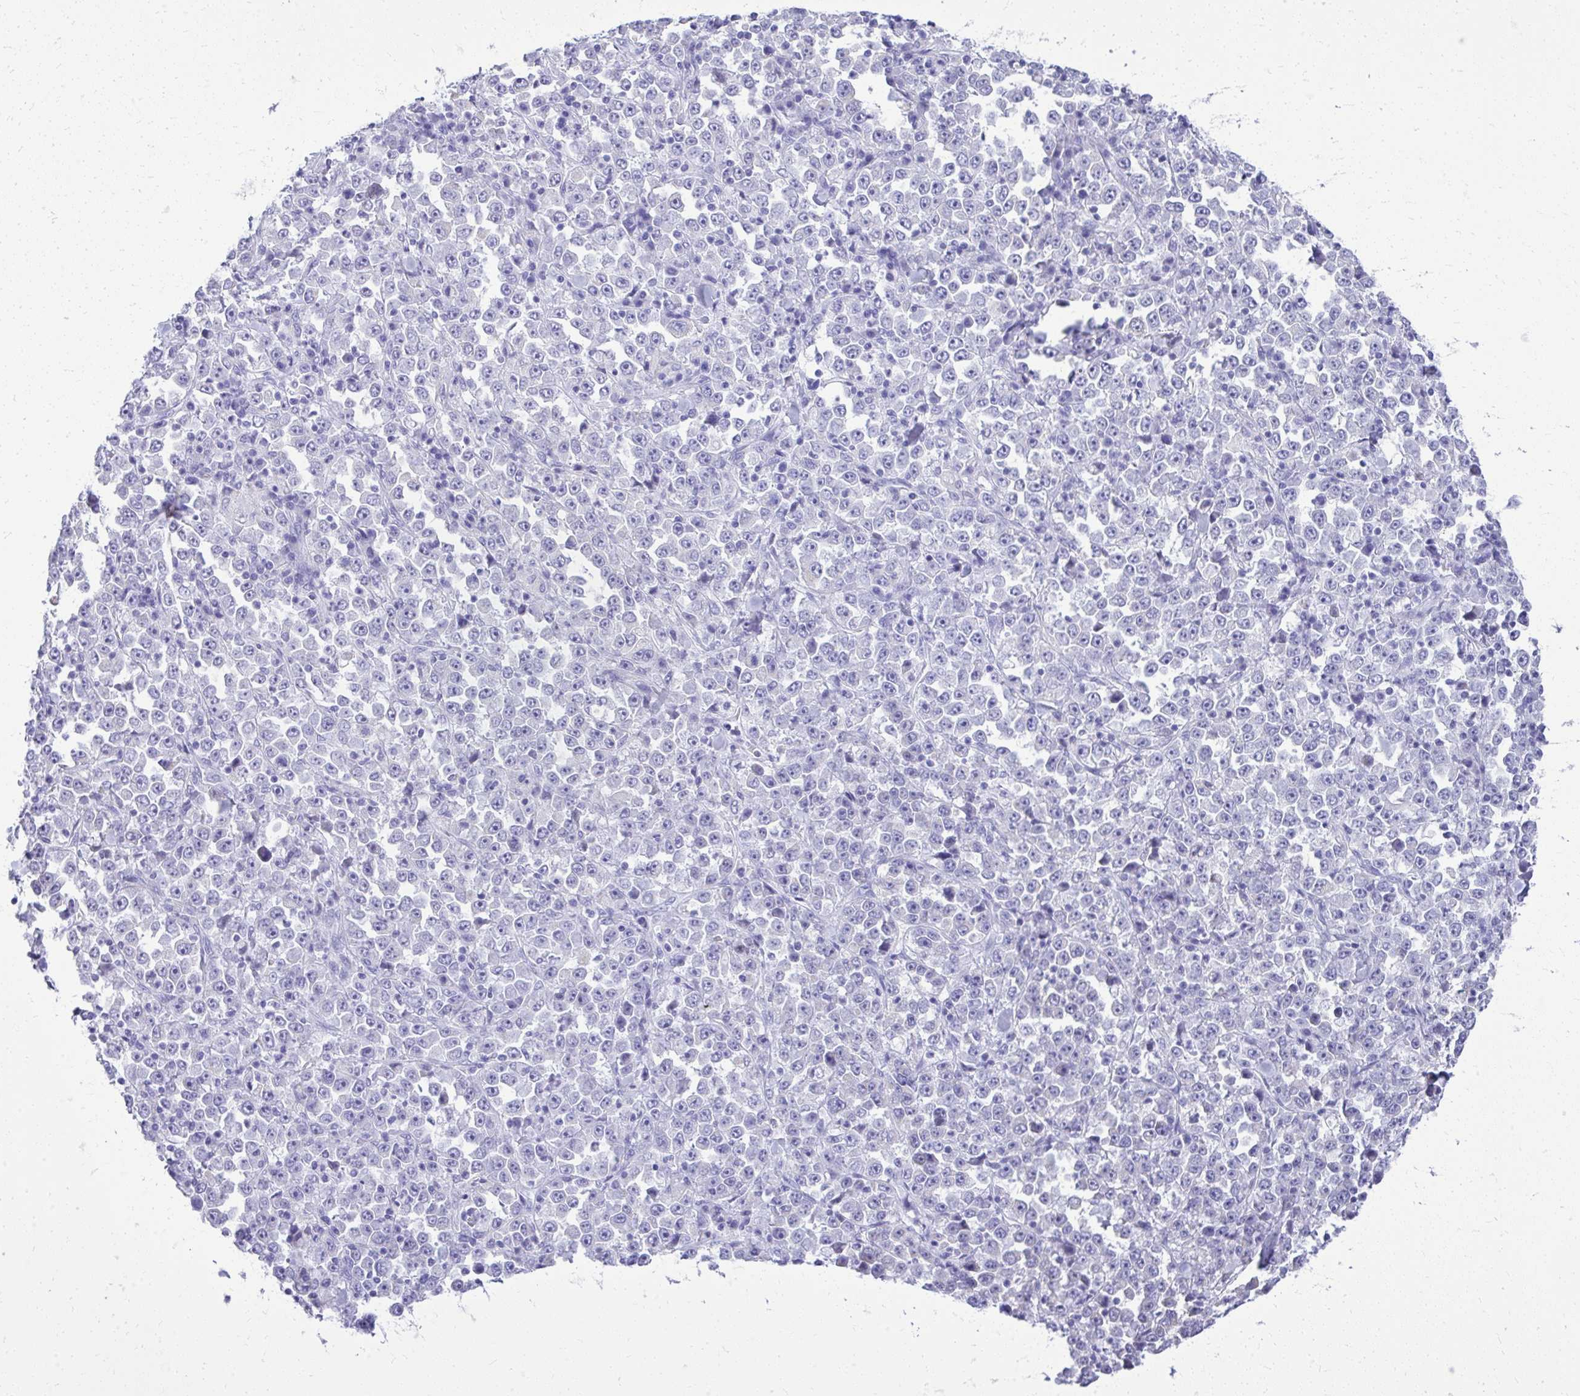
{"staining": {"intensity": "negative", "quantity": "none", "location": "none"}, "tissue": "stomach cancer", "cell_type": "Tumor cells", "image_type": "cancer", "snomed": [{"axis": "morphology", "description": "Normal tissue, NOS"}, {"axis": "morphology", "description": "Adenocarcinoma, NOS"}, {"axis": "topography", "description": "Stomach, upper"}, {"axis": "topography", "description": "Stomach"}], "caption": "IHC of human stomach adenocarcinoma shows no positivity in tumor cells.", "gene": "RALYL", "patient": {"sex": "male", "age": 59}}